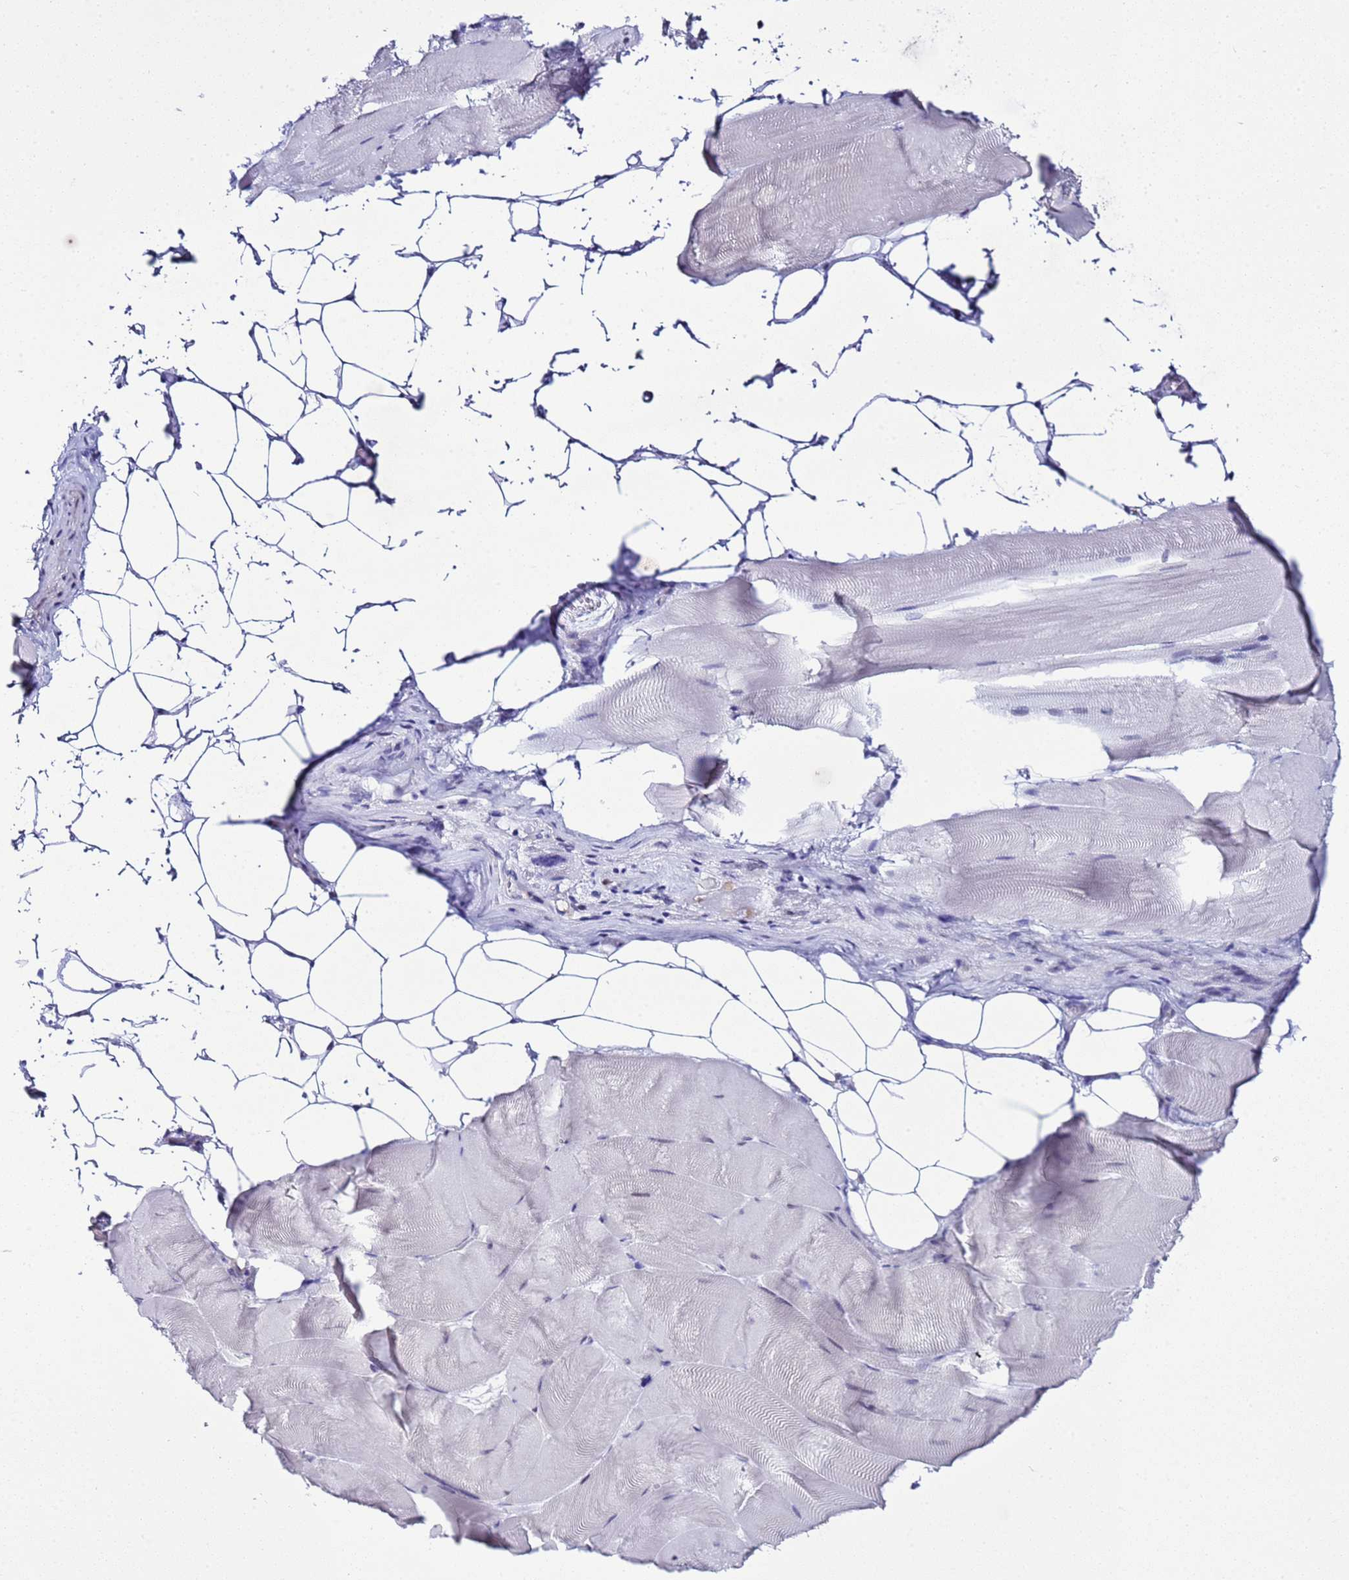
{"staining": {"intensity": "negative", "quantity": "none", "location": "none"}, "tissue": "skeletal muscle", "cell_type": "Myocytes", "image_type": "normal", "snomed": [{"axis": "morphology", "description": "Normal tissue, NOS"}, {"axis": "topography", "description": "Skeletal muscle"}], "caption": "An image of human skeletal muscle is negative for staining in myocytes.", "gene": "BCL7A", "patient": {"sex": "female", "age": 64}}